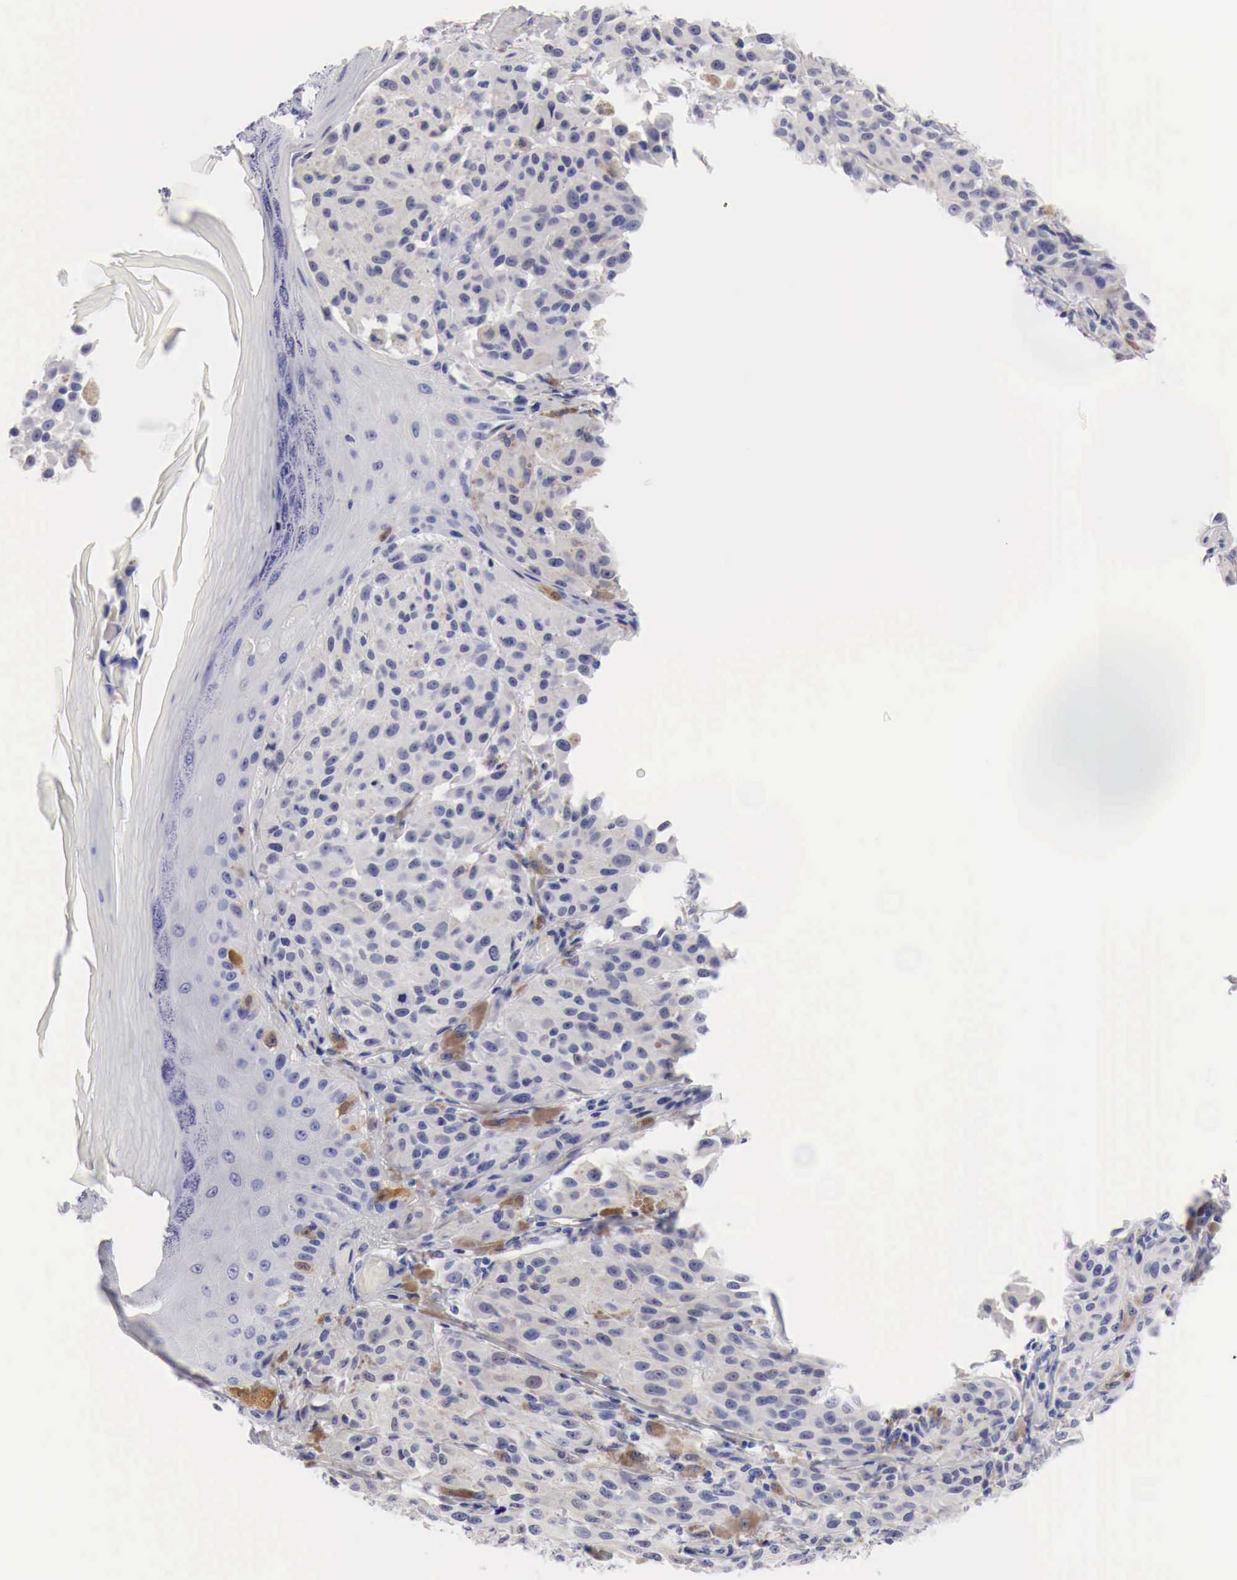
{"staining": {"intensity": "moderate", "quantity": "<25%", "location": "cytoplasmic/membranous"}, "tissue": "melanoma", "cell_type": "Tumor cells", "image_type": "cancer", "snomed": [{"axis": "morphology", "description": "Malignant melanoma, NOS"}, {"axis": "topography", "description": "Skin"}], "caption": "Brown immunohistochemical staining in melanoma demonstrates moderate cytoplasmic/membranous expression in approximately <25% of tumor cells. The protein of interest is shown in brown color, while the nuclei are stained blue.", "gene": "CDKN2A", "patient": {"sex": "male", "age": 44}}